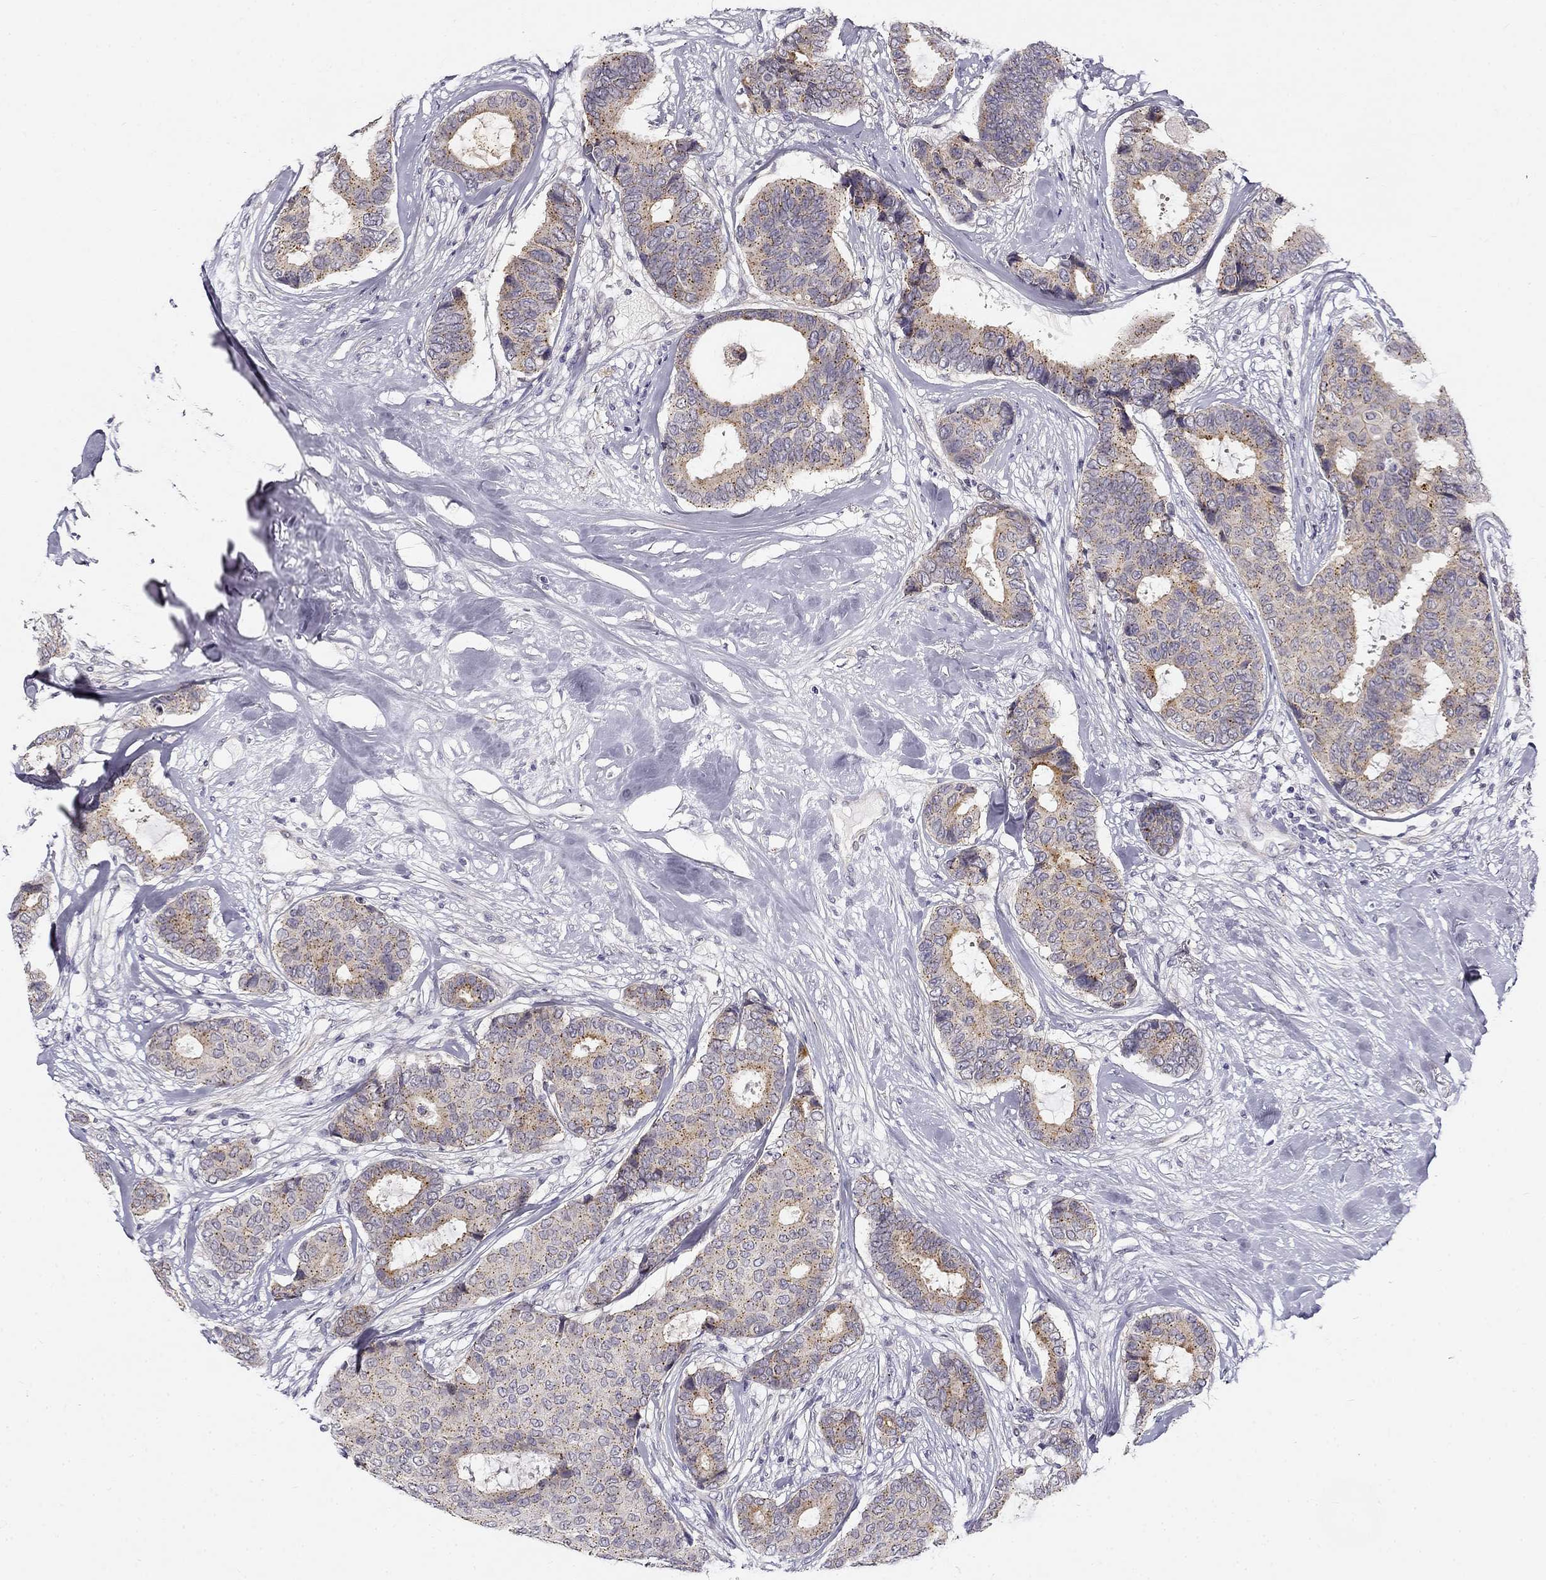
{"staining": {"intensity": "moderate", "quantity": ">75%", "location": "cytoplasmic/membranous"}, "tissue": "breast cancer", "cell_type": "Tumor cells", "image_type": "cancer", "snomed": [{"axis": "morphology", "description": "Duct carcinoma"}, {"axis": "topography", "description": "Breast"}], "caption": "About >75% of tumor cells in breast intraductal carcinoma show moderate cytoplasmic/membranous protein expression as visualized by brown immunohistochemical staining.", "gene": "CNR1", "patient": {"sex": "female", "age": 75}}